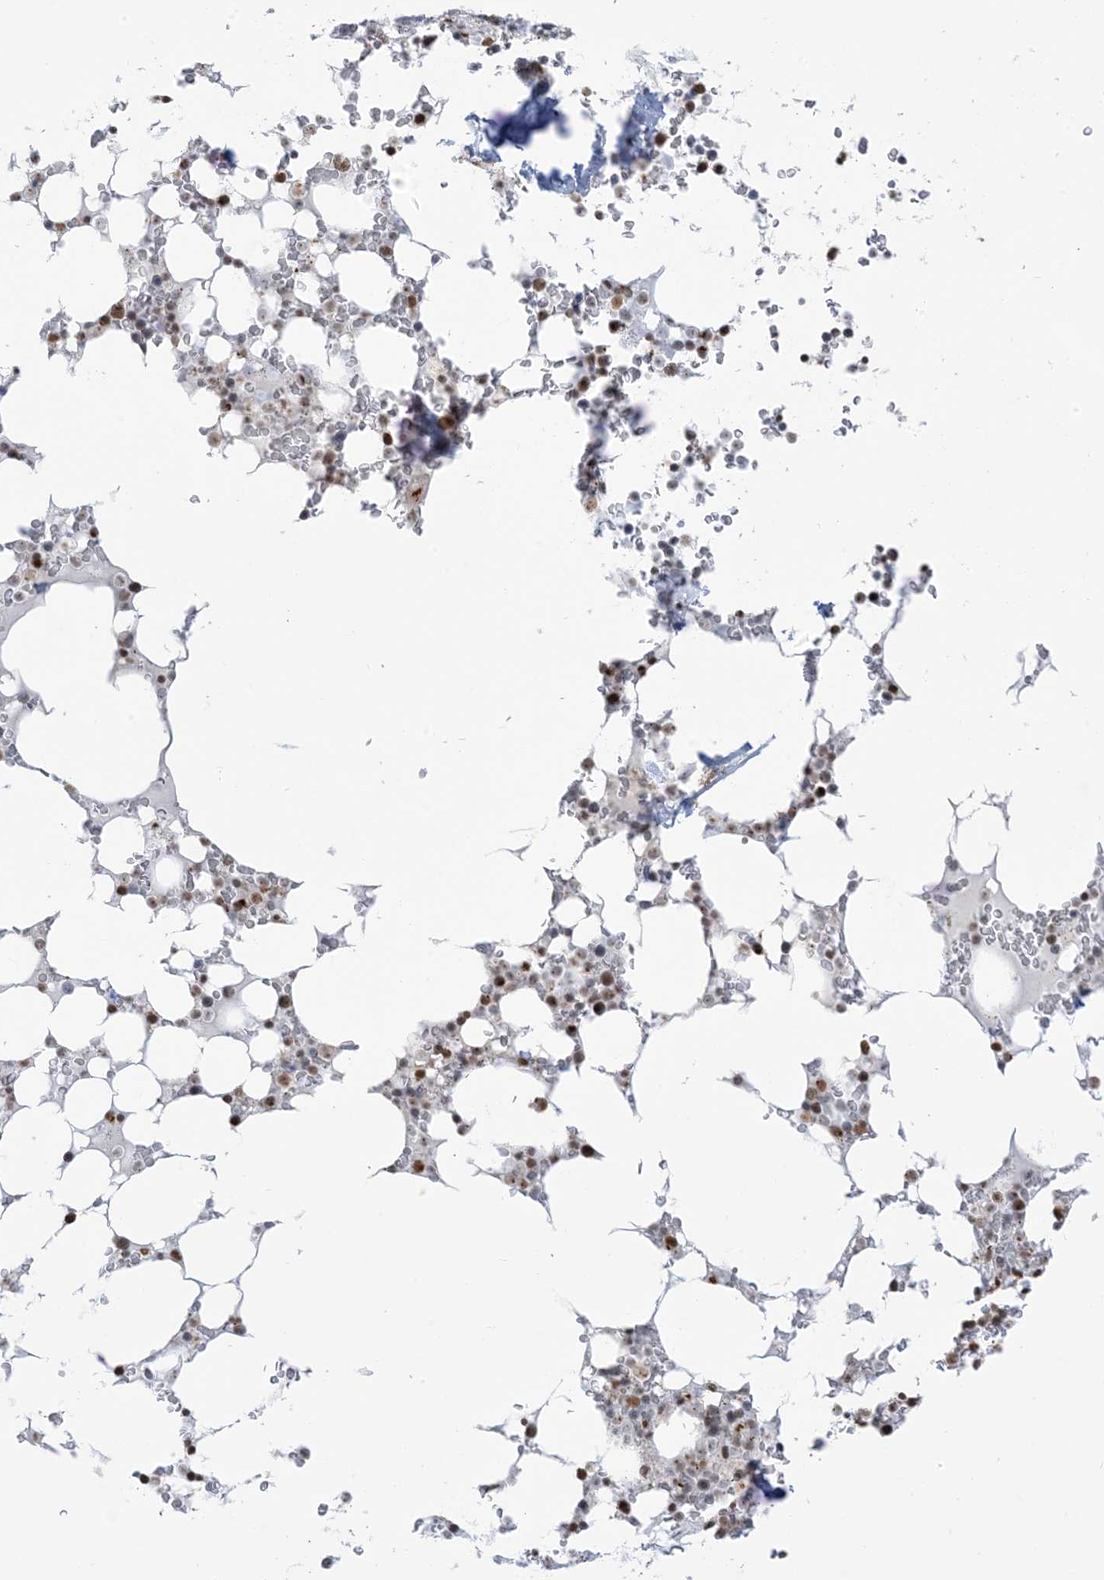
{"staining": {"intensity": "moderate", "quantity": "25%-75%", "location": "cytoplasmic/membranous,nuclear"}, "tissue": "bone marrow", "cell_type": "Hematopoietic cells", "image_type": "normal", "snomed": [{"axis": "morphology", "description": "Normal tissue, NOS"}, {"axis": "topography", "description": "Bone marrow"}], "caption": "Protein staining exhibits moderate cytoplasmic/membranous,nuclear staining in about 25%-75% of hematopoietic cells in unremarkable bone marrow.", "gene": "GPR107", "patient": {"sex": "male", "age": 58}}